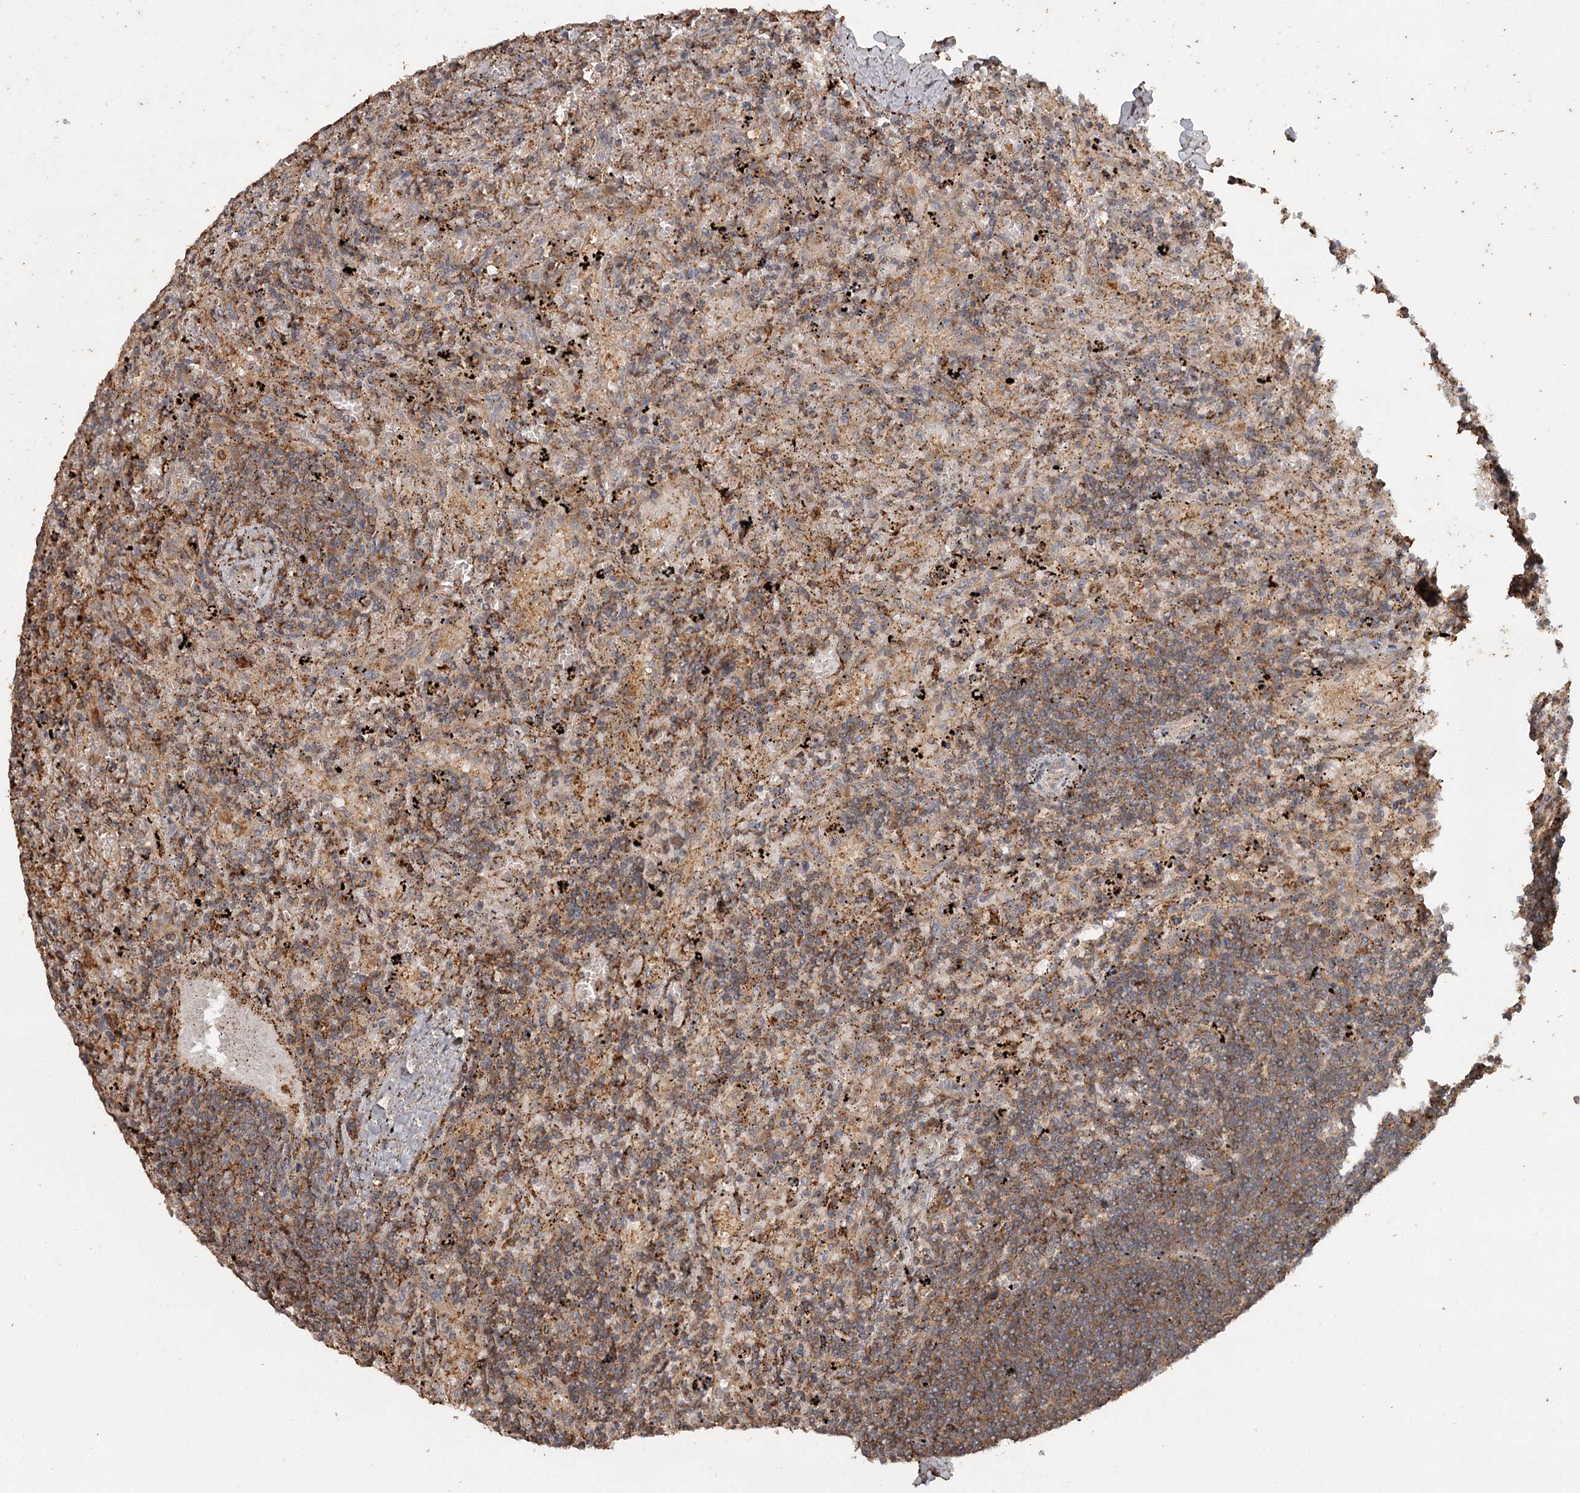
{"staining": {"intensity": "moderate", "quantity": ">75%", "location": "cytoplasmic/membranous"}, "tissue": "lymphoma", "cell_type": "Tumor cells", "image_type": "cancer", "snomed": [{"axis": "morphology", "description": "Malignant lymphoma, non-Hodgkin's type, Low grade"}, {"axis": "topography", "description": "Spleen"}], "caption": "Protein expression analysis of human low-grade malignant lymphoma, non-Hodgkin's type reveals moderate cytoplasmic/membranous expression in about >75% of tumor cells. (DAB (3,3'-diaminobenzidine) IHC, brown staining for protein, blue staining for nuclei).", "gene": "FAXC", "patient": {"sex": "male", "age": 76}}